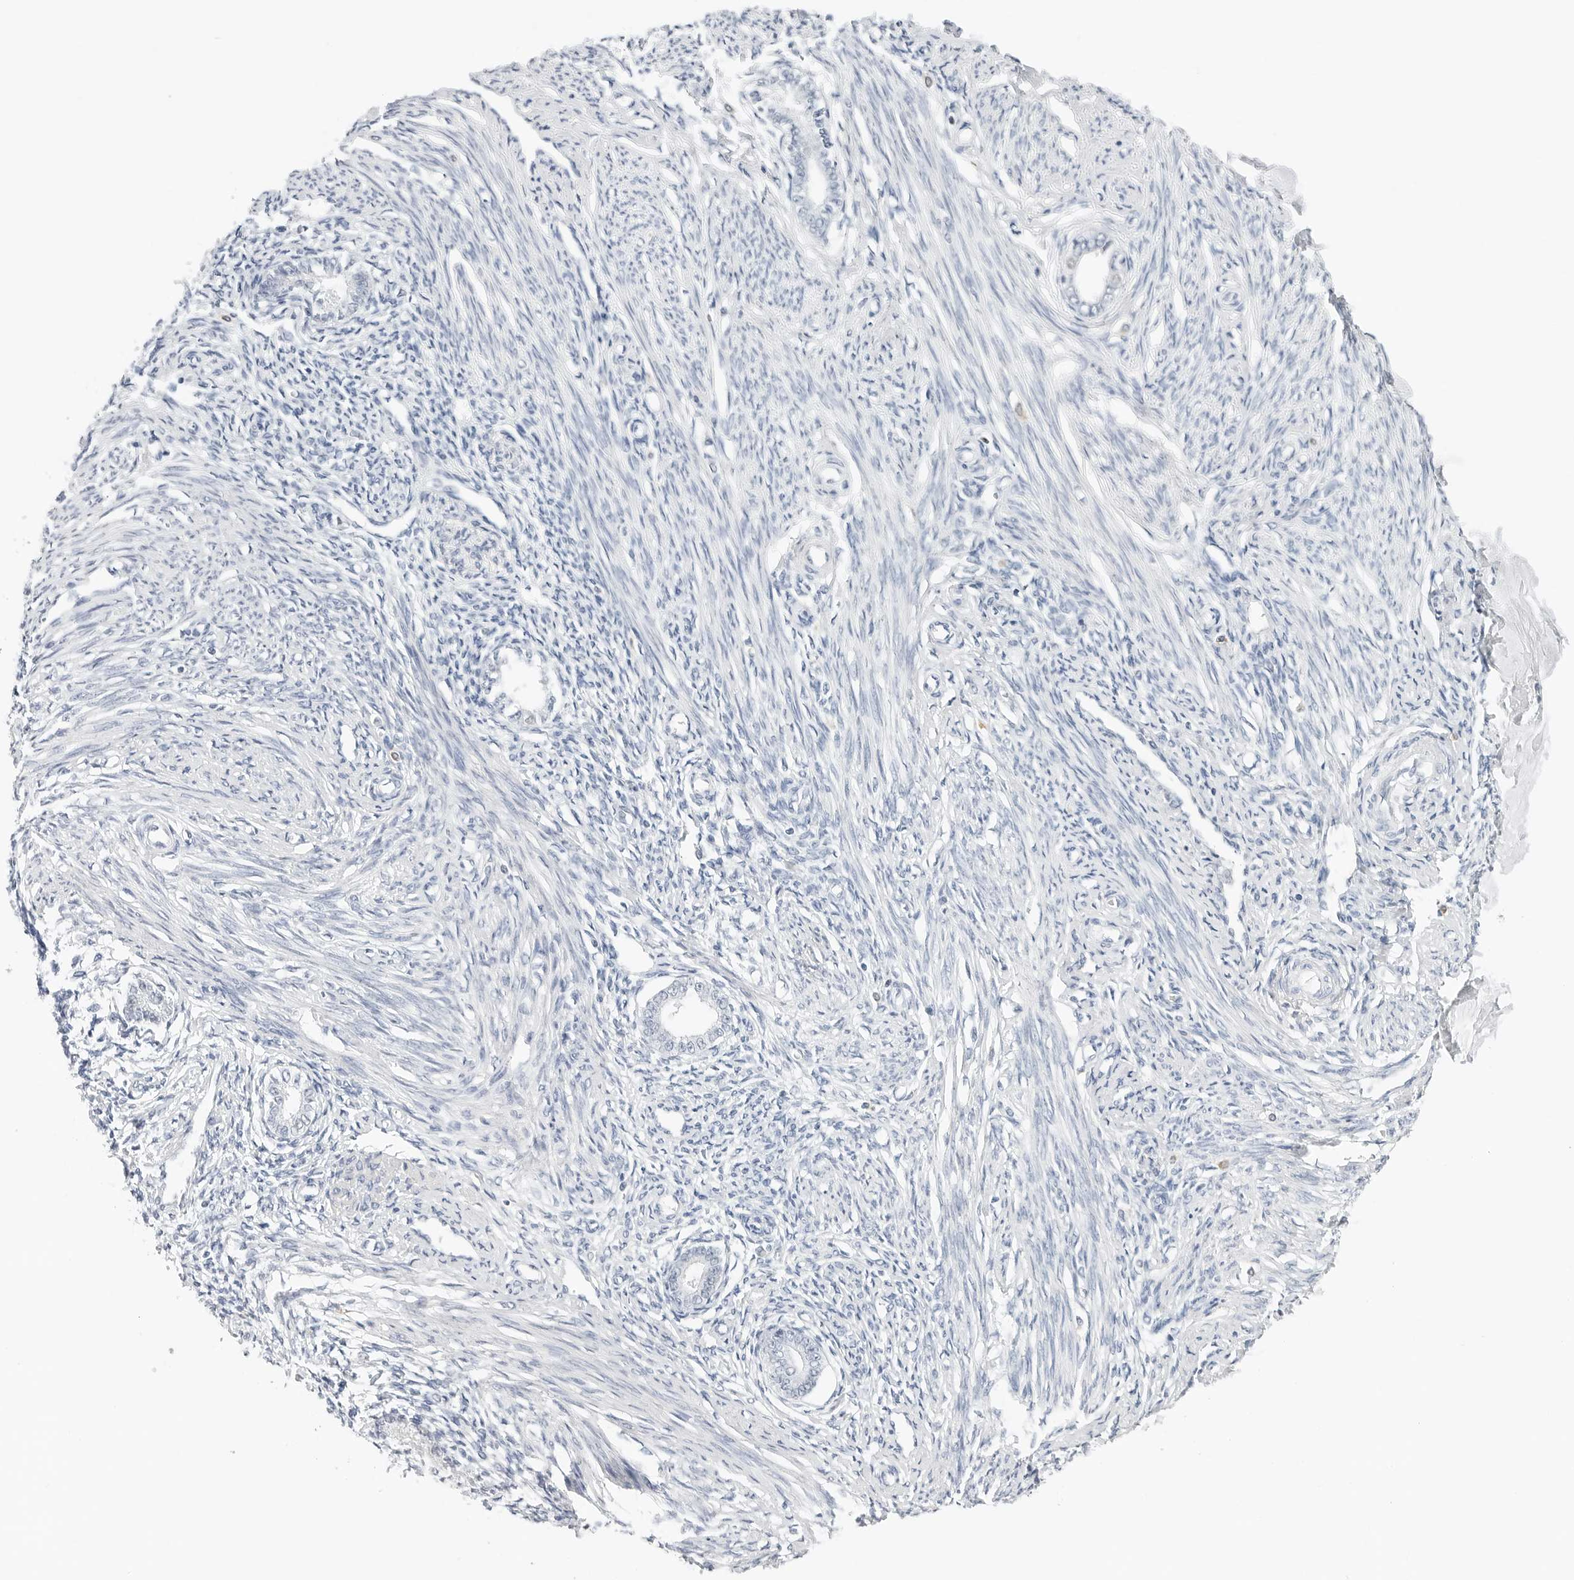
{"staining": {"intensity": "negative", "quantity": "none", "location": "none"}, "tissue": "endometrium", "cell_type": "Cells in endometrial stroma", "image_type": "normal", "snomed": [{"axis": "morphology", "description": "Normal tissue, NOS"}, {"axis": "topography", "description": "Endometrium"}], "caption": "DAB (3,3'-diaminobenzidine) immunohistochemical staining of normal endometrium shows no significant positivity in cells in endometrial stroma. (DAB immunohistochemistry (IHC), high magnification).", "gene": "TSEN2", "patient": {"sex": "female", "age": 56}}